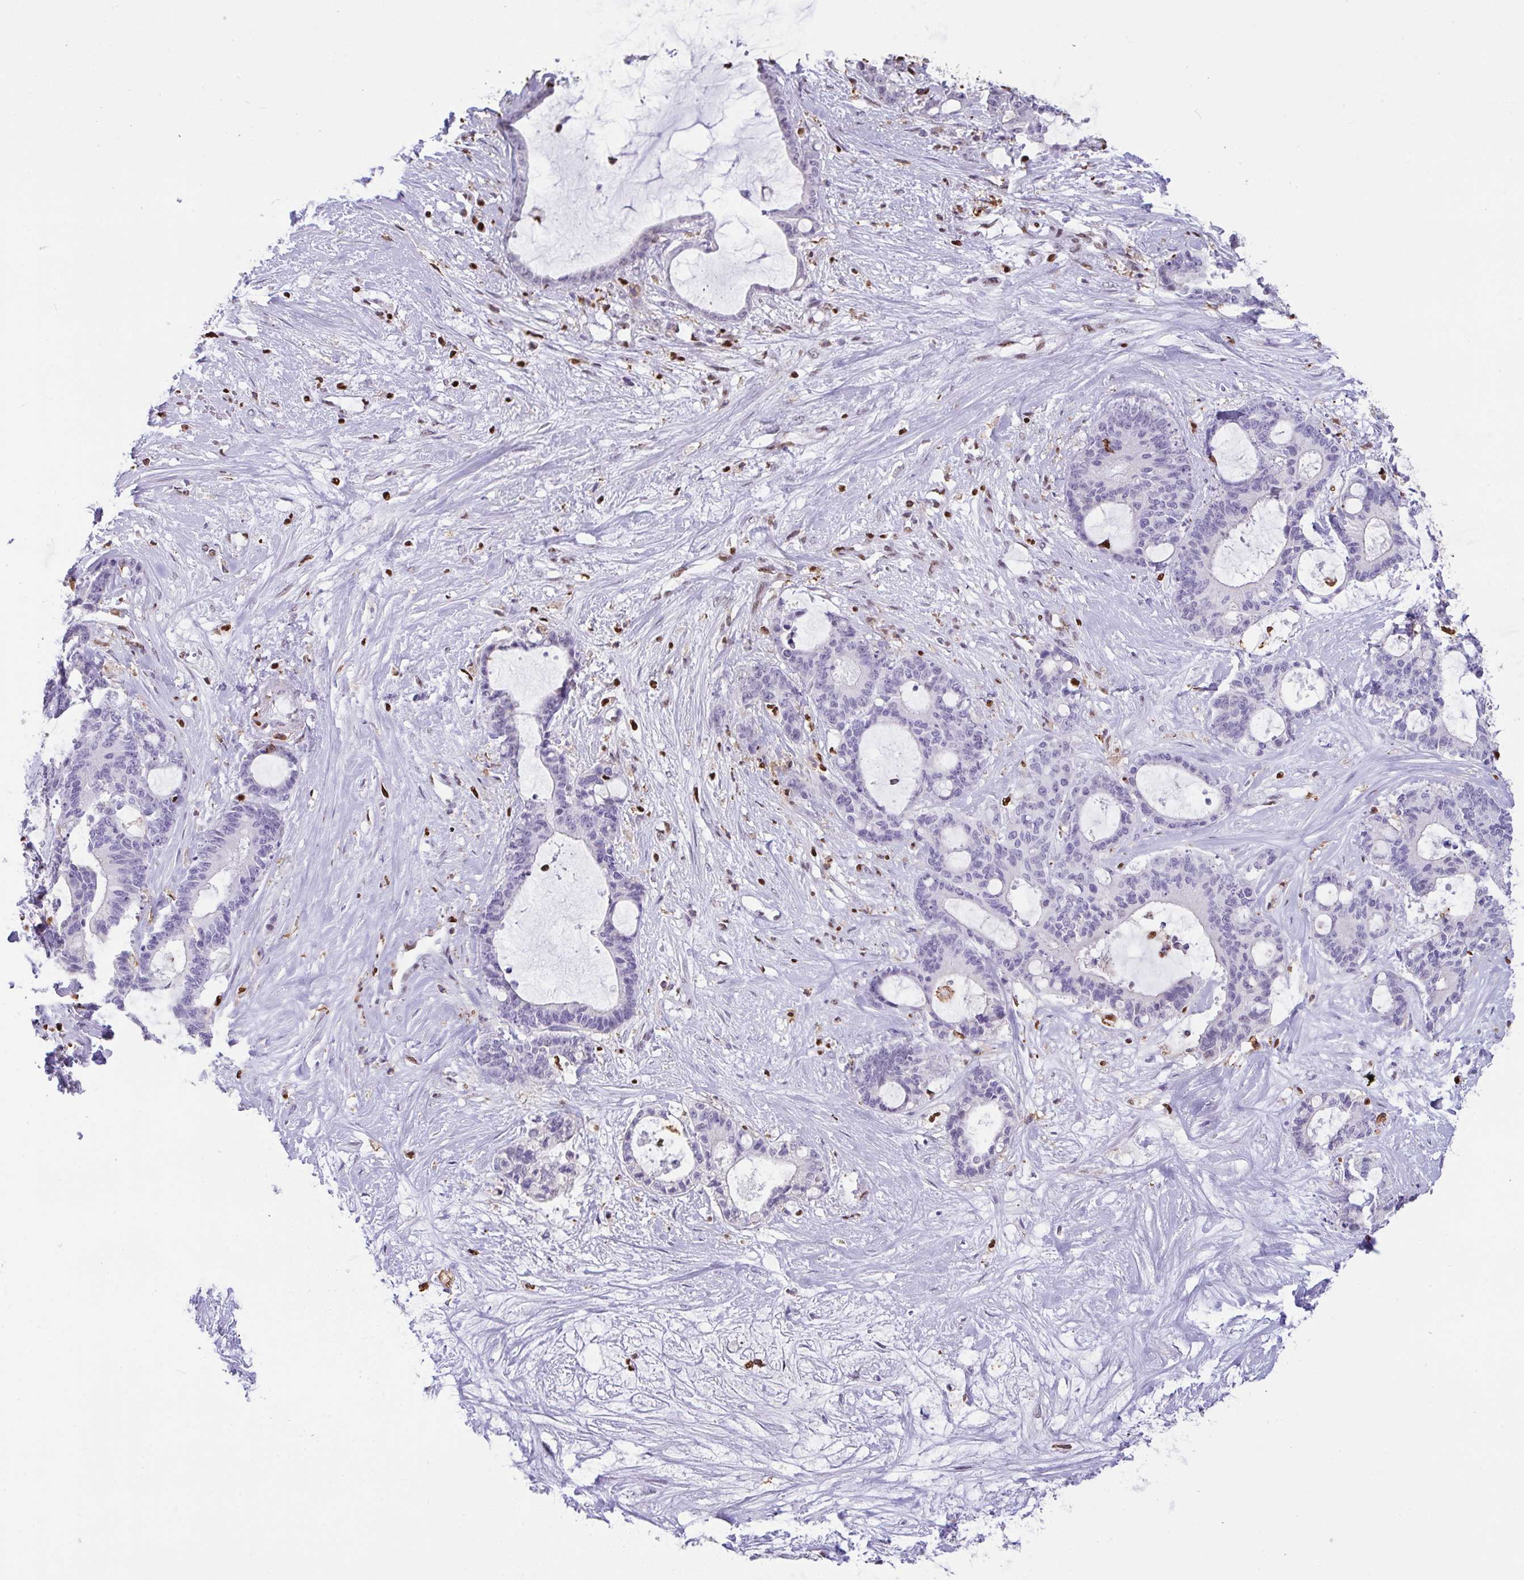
{"staining": {"intensity": "negative", "quantity": "none", "location": "none"}, "tissue": "liver cancer", "cell_type": "Tumor cells", "image_type": "cancer", "snomed": [{"axis": "morphology", "description": "Normal tissue, NOS"}, {"axis": "morphology", "description": "Cholangiocarcinoma"}, {"axis": "topography", "description": "Liver"}, {"axis": "topography", "description": "Peripheral nerve tissue"}], "caption": "A high-resolution image shows immunohistochemistry staining of liver cancer (cholangiocarcinoma), which displays no significant expression in tumor cells. Brightfield microscopy of IHC stained with DAB (brown) and hematoxylin (blue), captured at high magnification.", "gene": "BTBD10", "patient": {"sex": "female", "age": 73}}